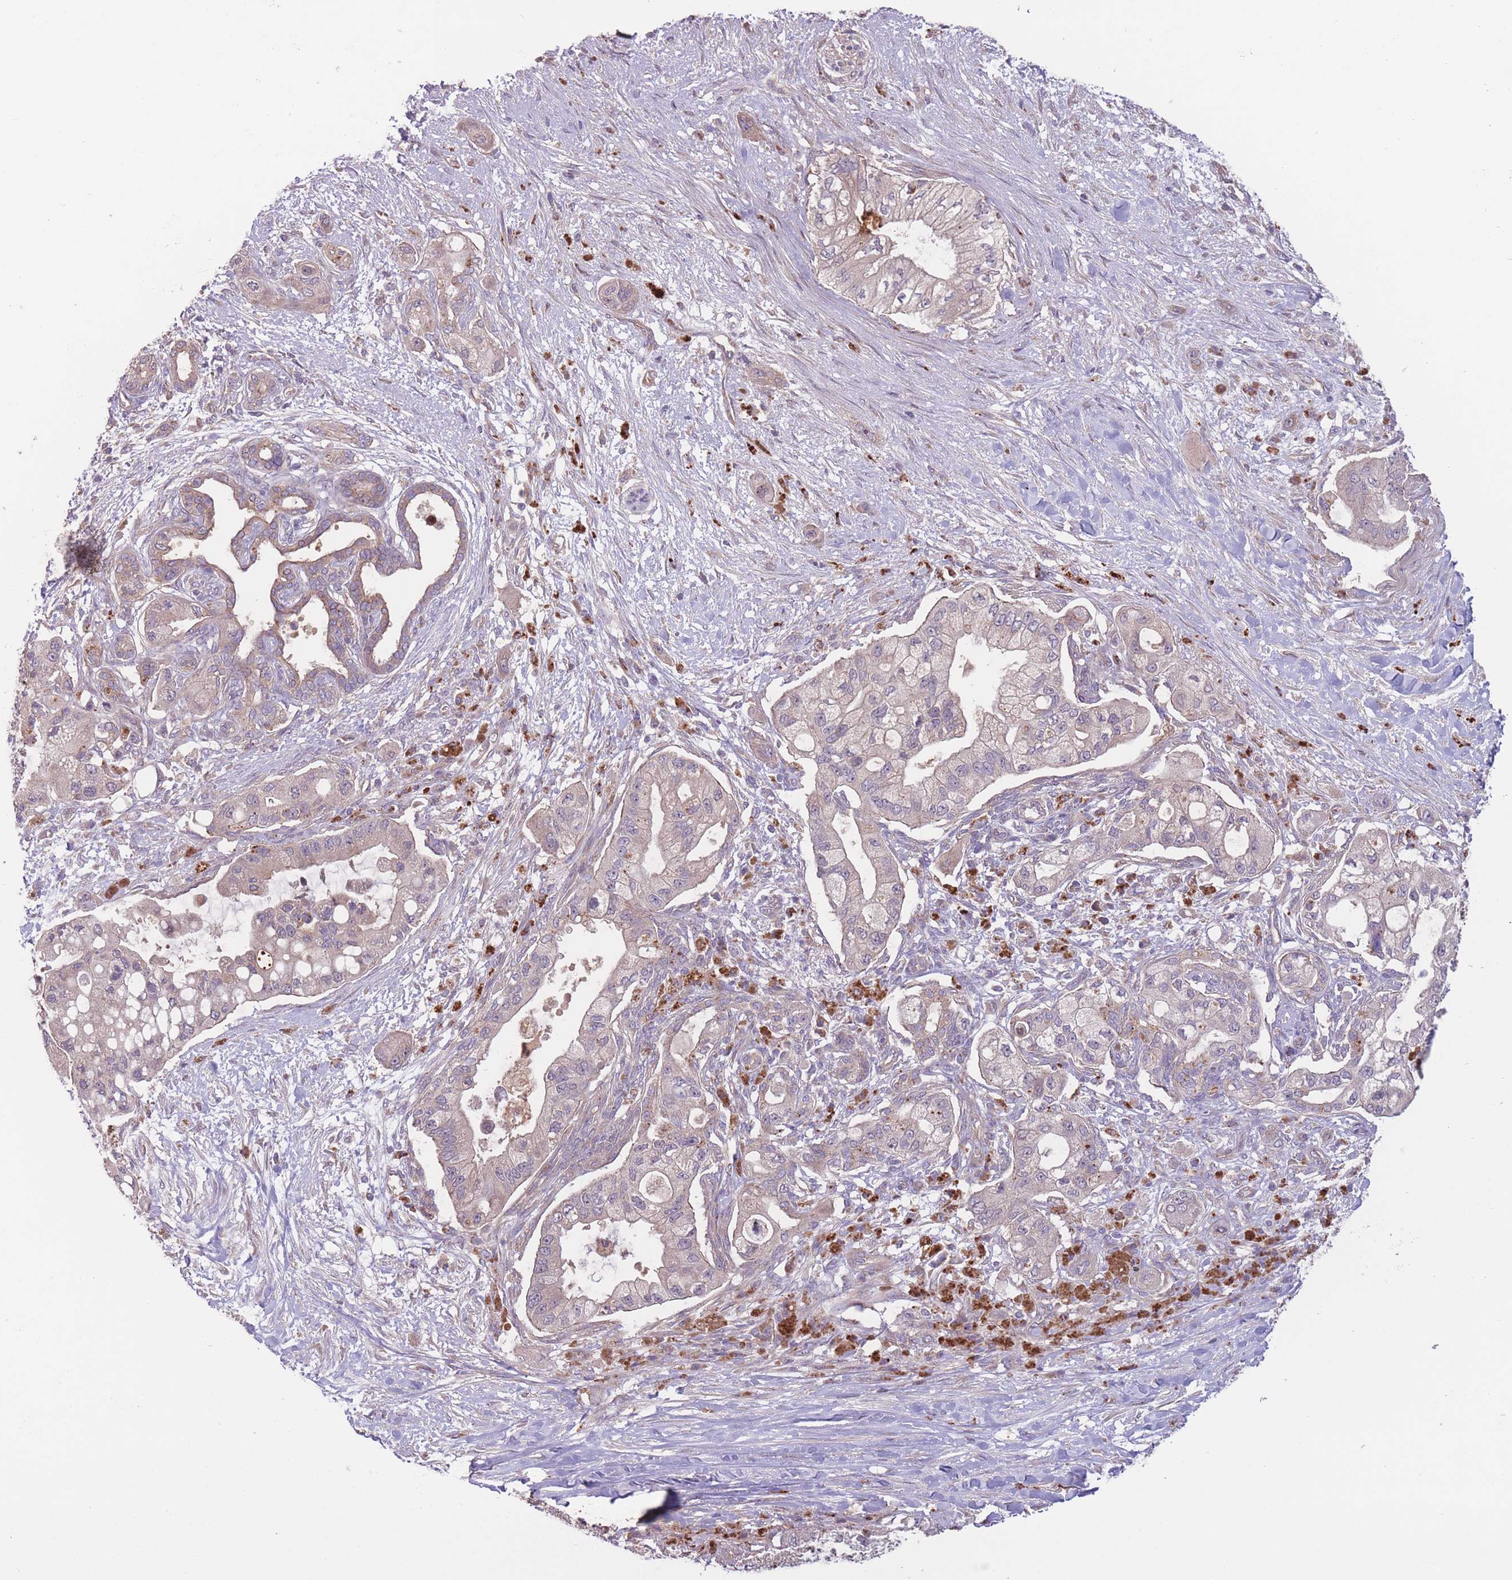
{"staining": {"intensity": "weak", "quantity": "25%-75%", "location": "cytoplasmic/membranous"}, "tissue": "pancreatic cancer", "cell_type": "Tumor cells", "image_type": "cancer", "snomed": [{"axis": "morphology", "description": "Adenocarcinoma, NOS"}, {"axis": "topography", "description": "Pancreas"}], "caption": "Immunohistochemical staining of human pancreatic adenocarcinoma reveals low levels of weak cytoplasmic/membranous expression in approximately 25%-75% of tumor cells. The staining was performed using DAB, with brown indicating positive protein expression. Nuclei are stained blue with hematoxylin.", "gene": "ITPKC", "patient": {"sex": "male", "age": 57}}